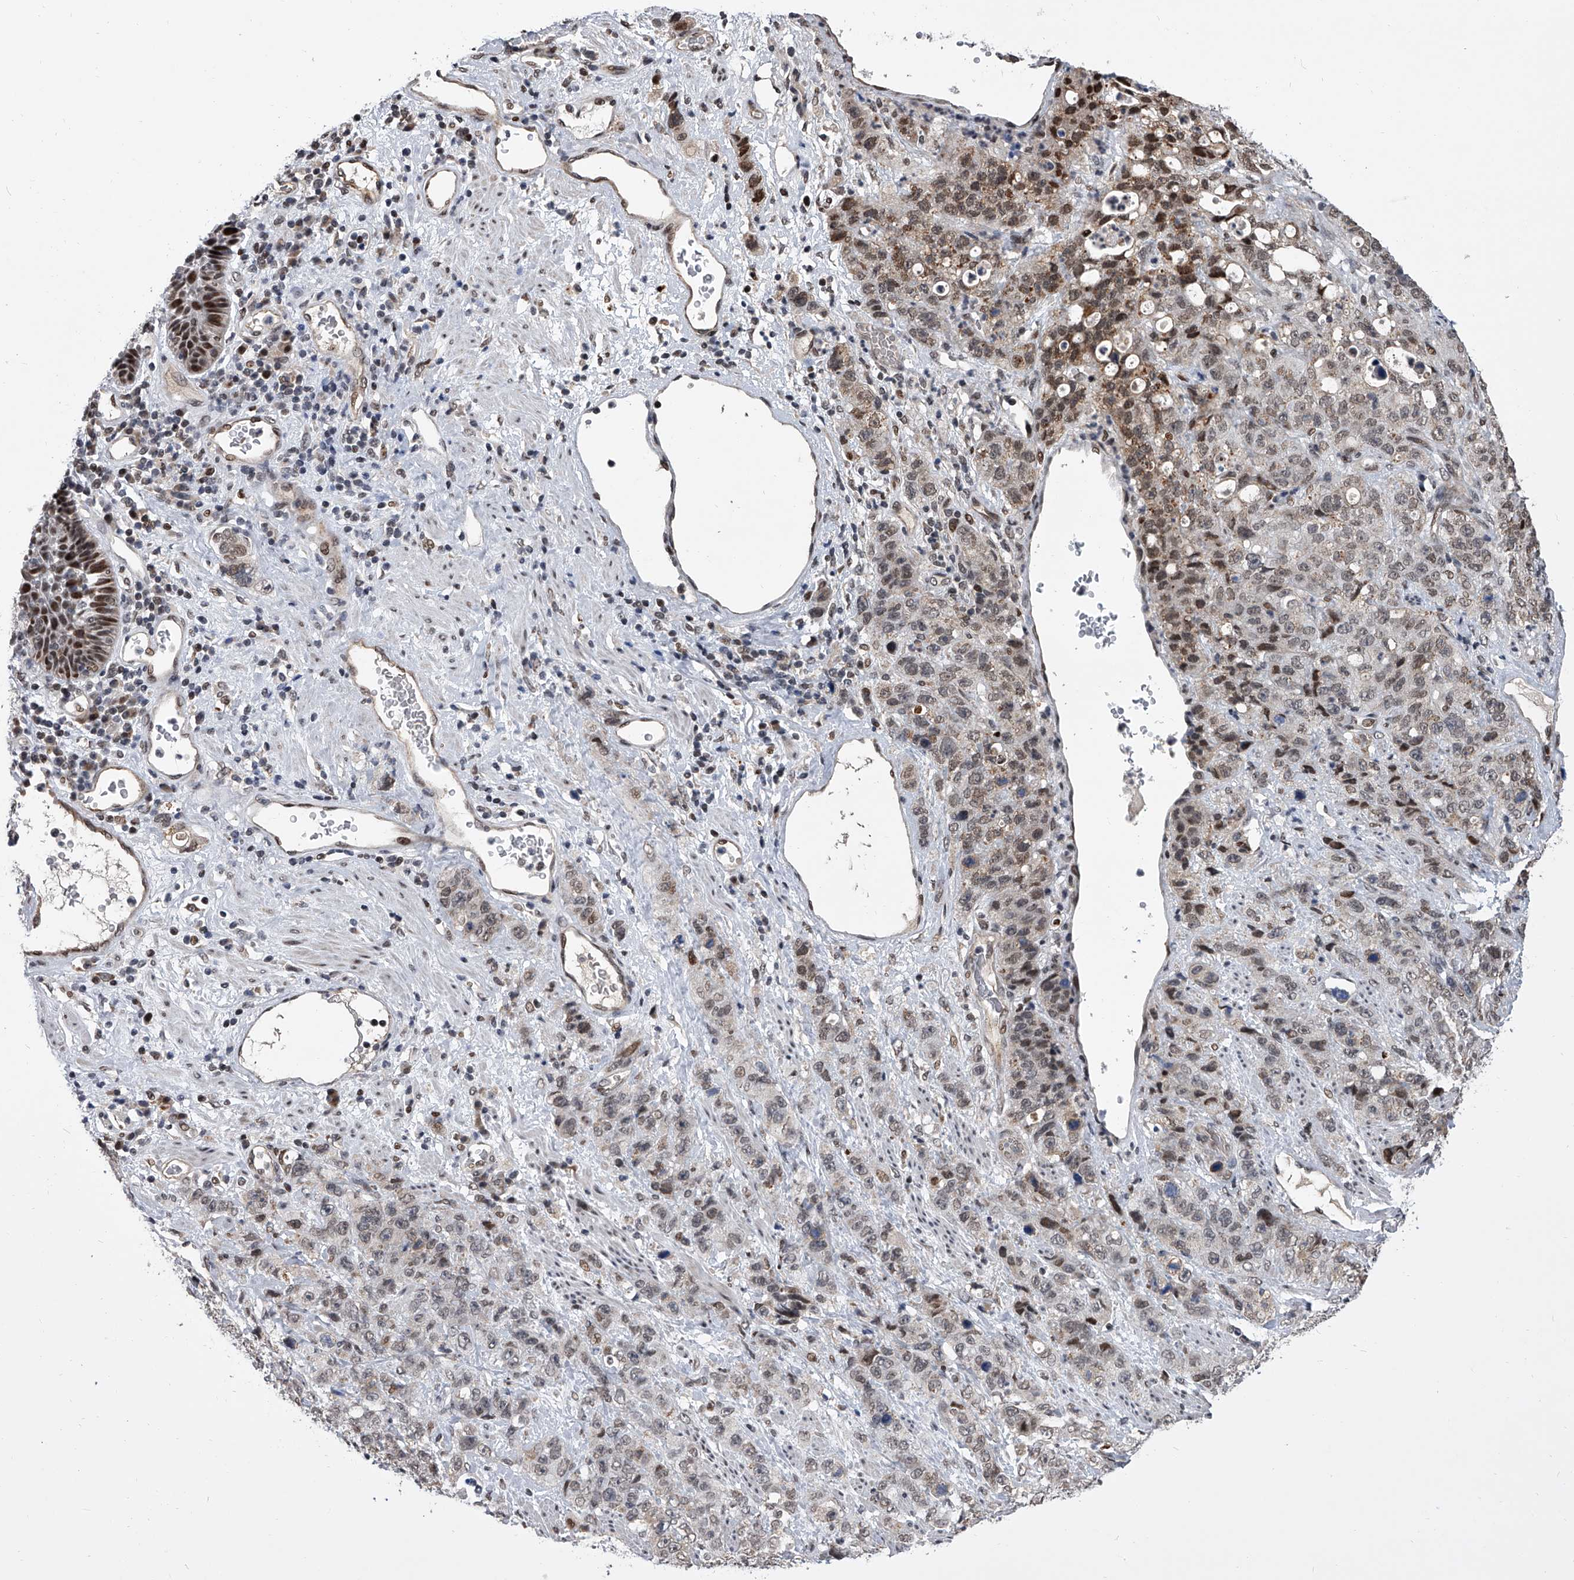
{"staining": {"intensity": "moderate", "quantity": "<25%", "location": "cytoplasmic/membranous,nuclear"}, "tissue": "stomach cancer", "cell_type": "Tumor cells", "image_type": "cancer", "snomed": [{"axis": "morphology", "description": "Adenocarcinoma, NOS"}, {"axis": "topography", "description": "Stomach"}], "caption": "Immunohistochemical staining of human stomach cancer (adenocarcinoma) exhibits moderate cytoplasmic/membranous and nuclear protein staining in about <25% of tumor cells.", "gene": "ZNF426", "patient": {"sex": "male", "age": 48}}